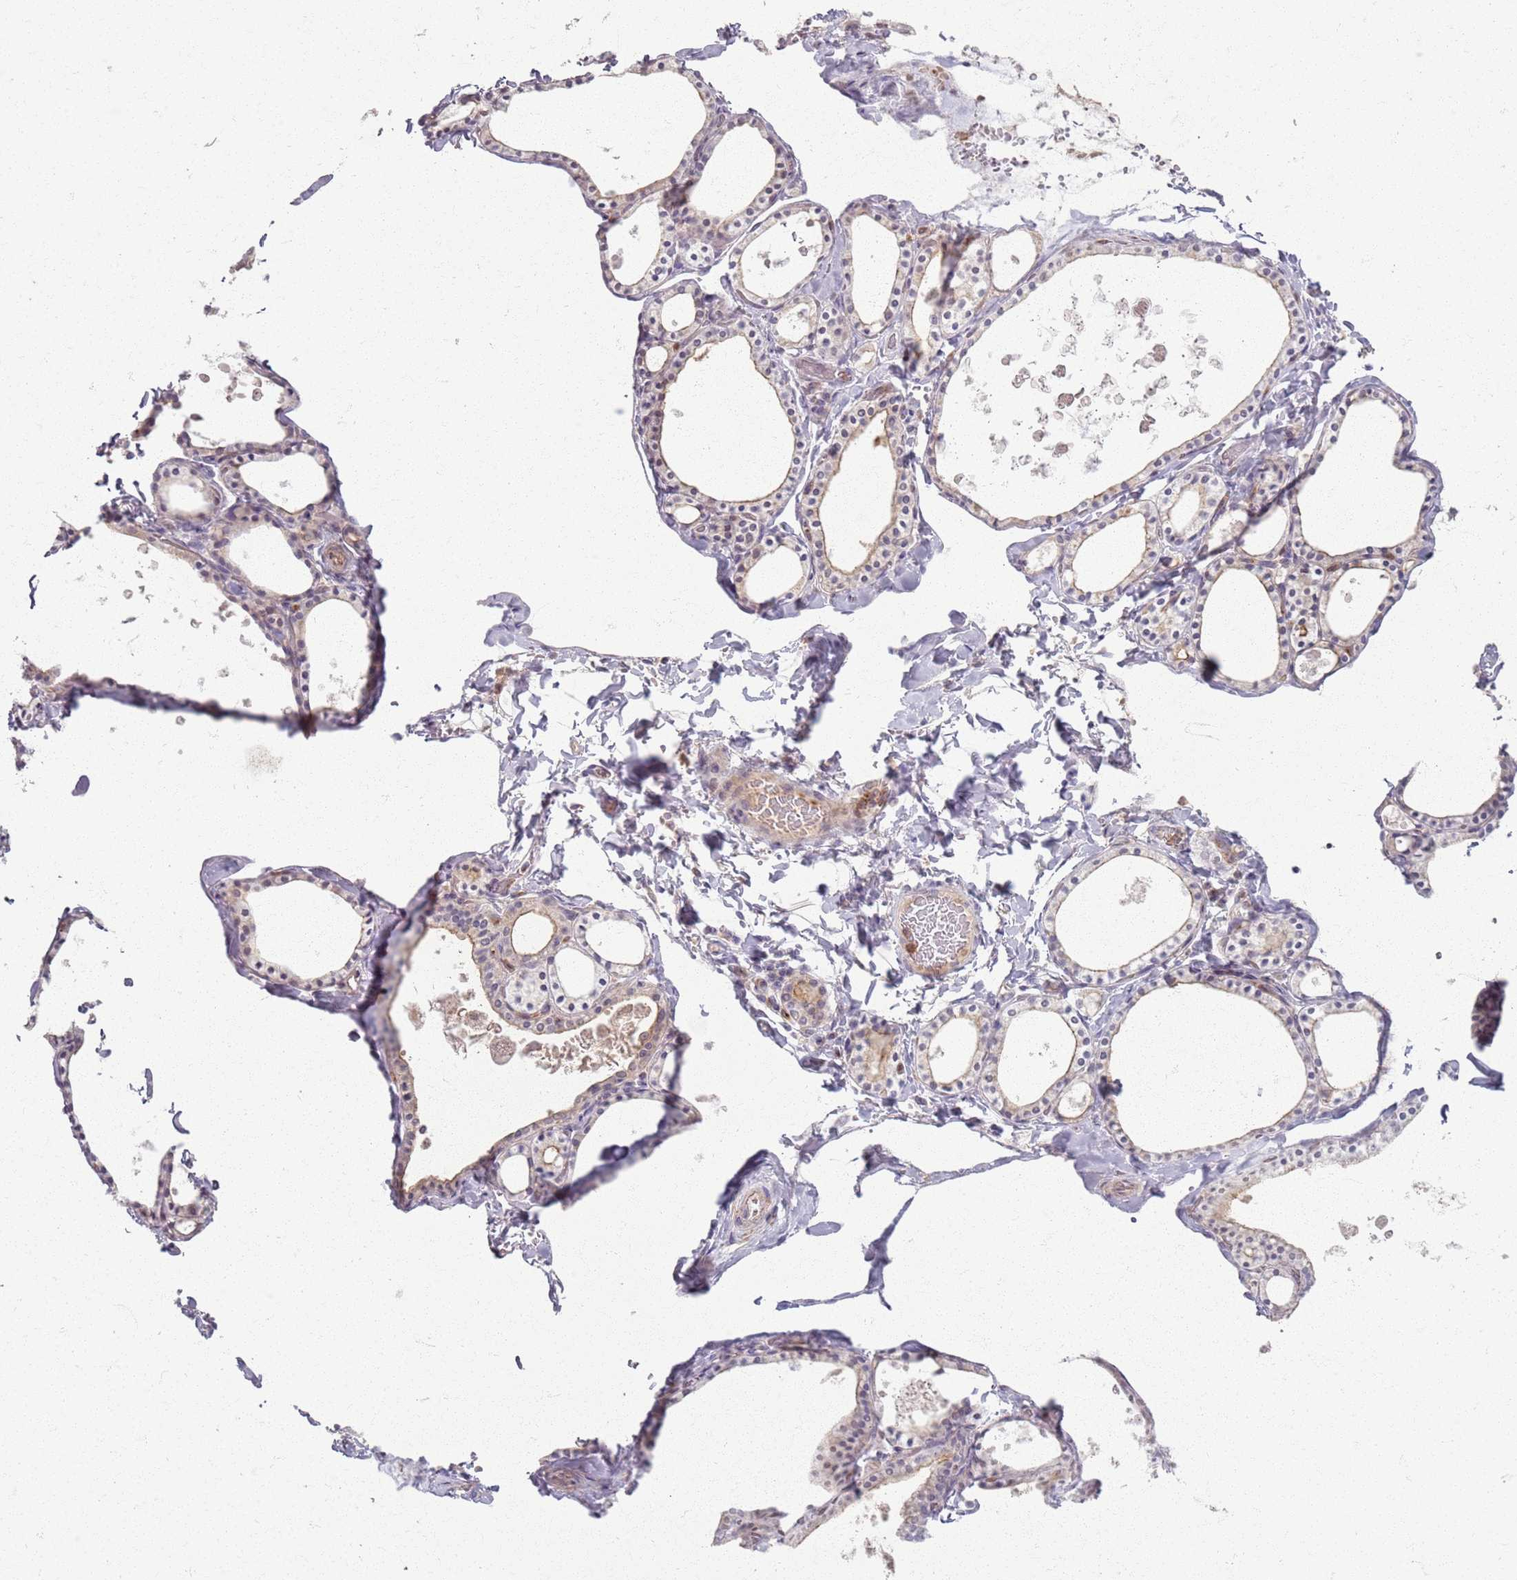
{"staining": {"intensity": "weak", "quantity": "<25%", "location": "cytoplasmic/membranous"}, "tissue": "thyroid gland", "cell_type": "Glandular cells", "image_type": "normal", "snomed": [{"axis": "morphology", "description": "Normal tissue, NOS"}, {"axis": "topography", "description": "Thyroid gland"}], "caption": "This is an IHC photomicrograph of normal thyroid gland. There is no expression in glandular cells.", "gene": "ZDHHC2", "patient": {"sex": "male", "age": 56}}